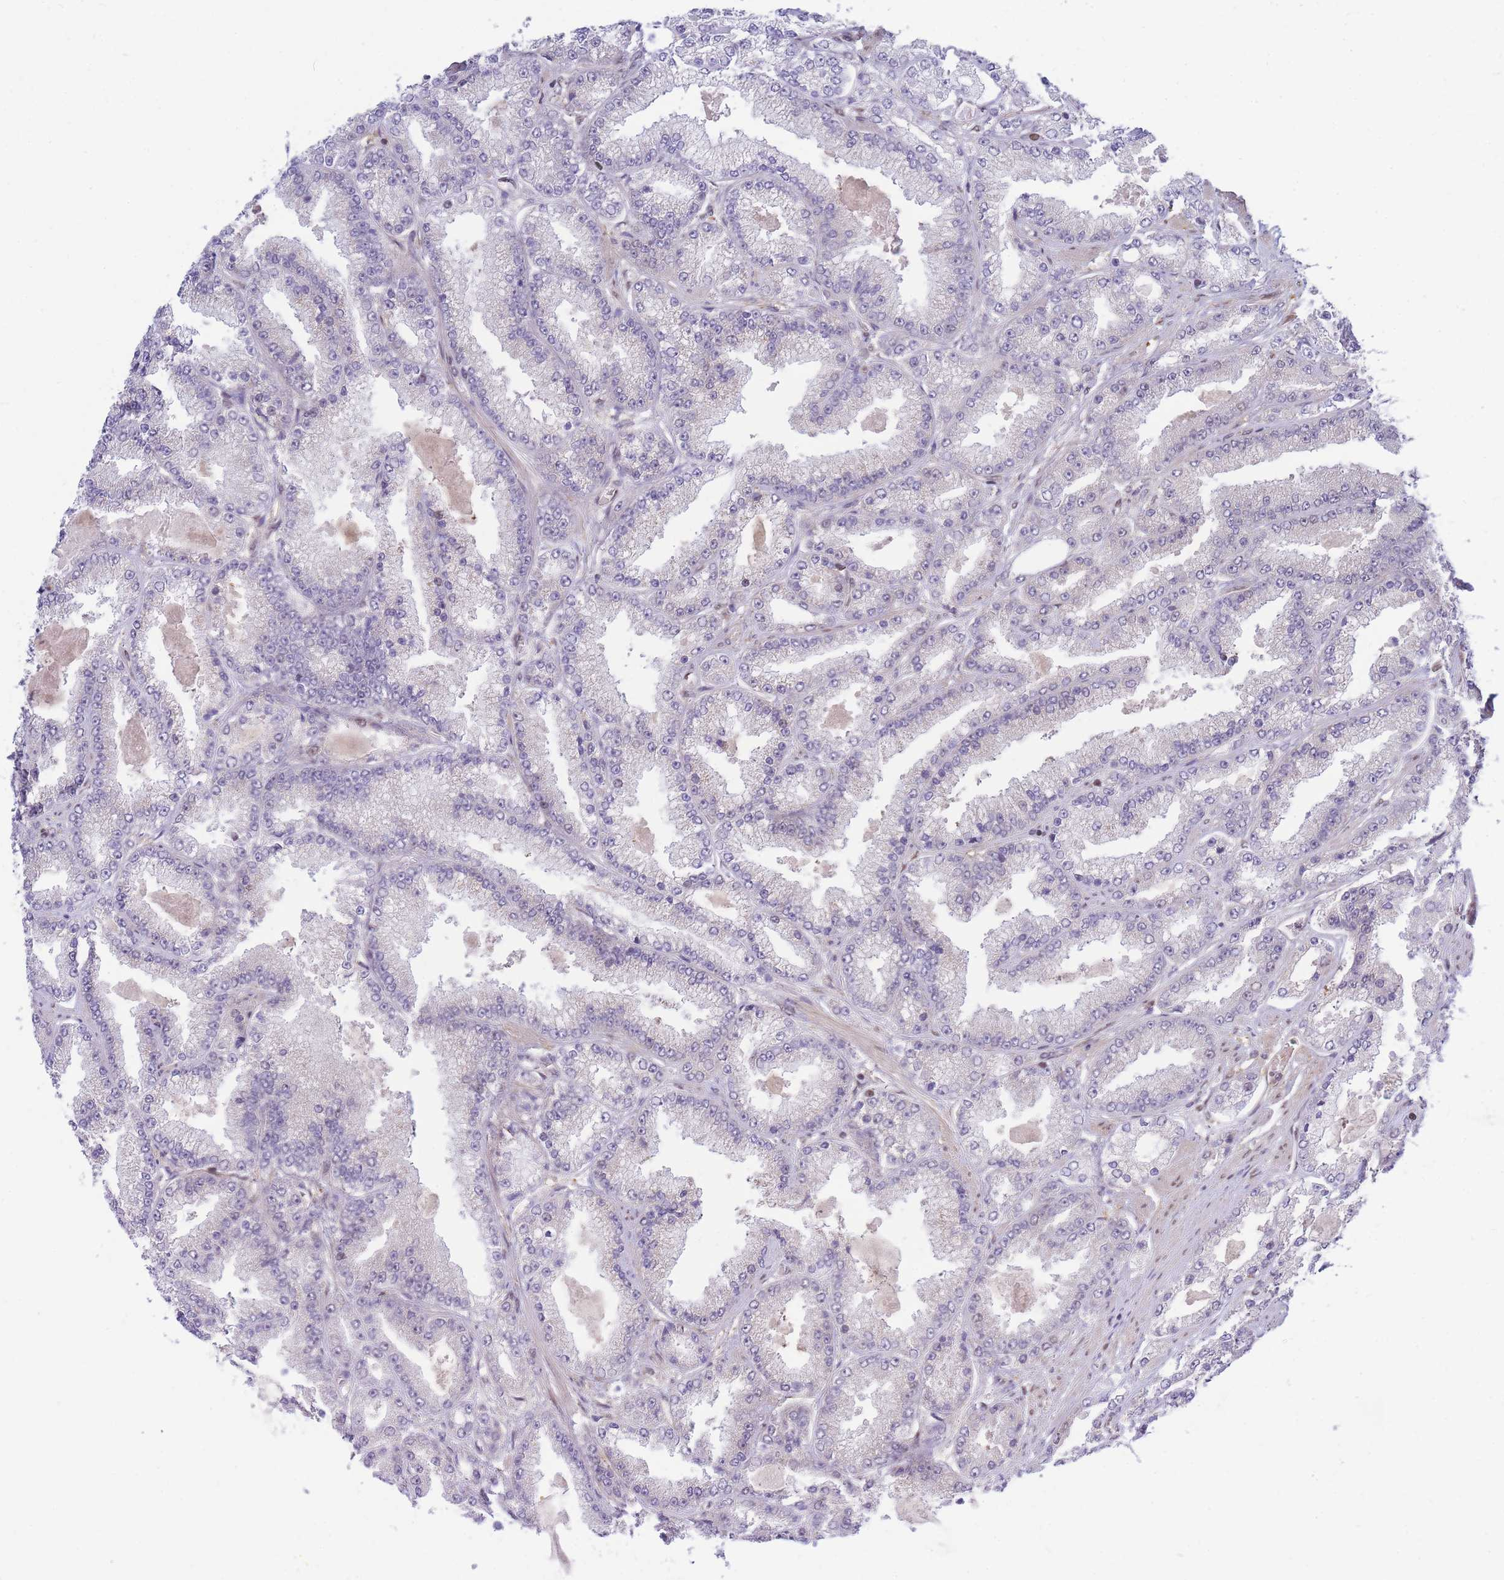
{"staining": {"intensity": "negative", "quantity": "none", "location": "none"}, "tissue": "prostate cancer", "cell_type": "Tumor cells", "image_type": "cancer", "snomed": [{"axis": "morphology", "description": "Adenocarcinoma, High grade"}, {"axis": "topography", "description": "Prostate"}], "caption": "An image of adenocarcinoma (high-grade) (prostate) stained for a protein exhibits no brown staining in tumor cells.", "gene": "CRACD", "patient": {"sex": "male", "age": 68}}